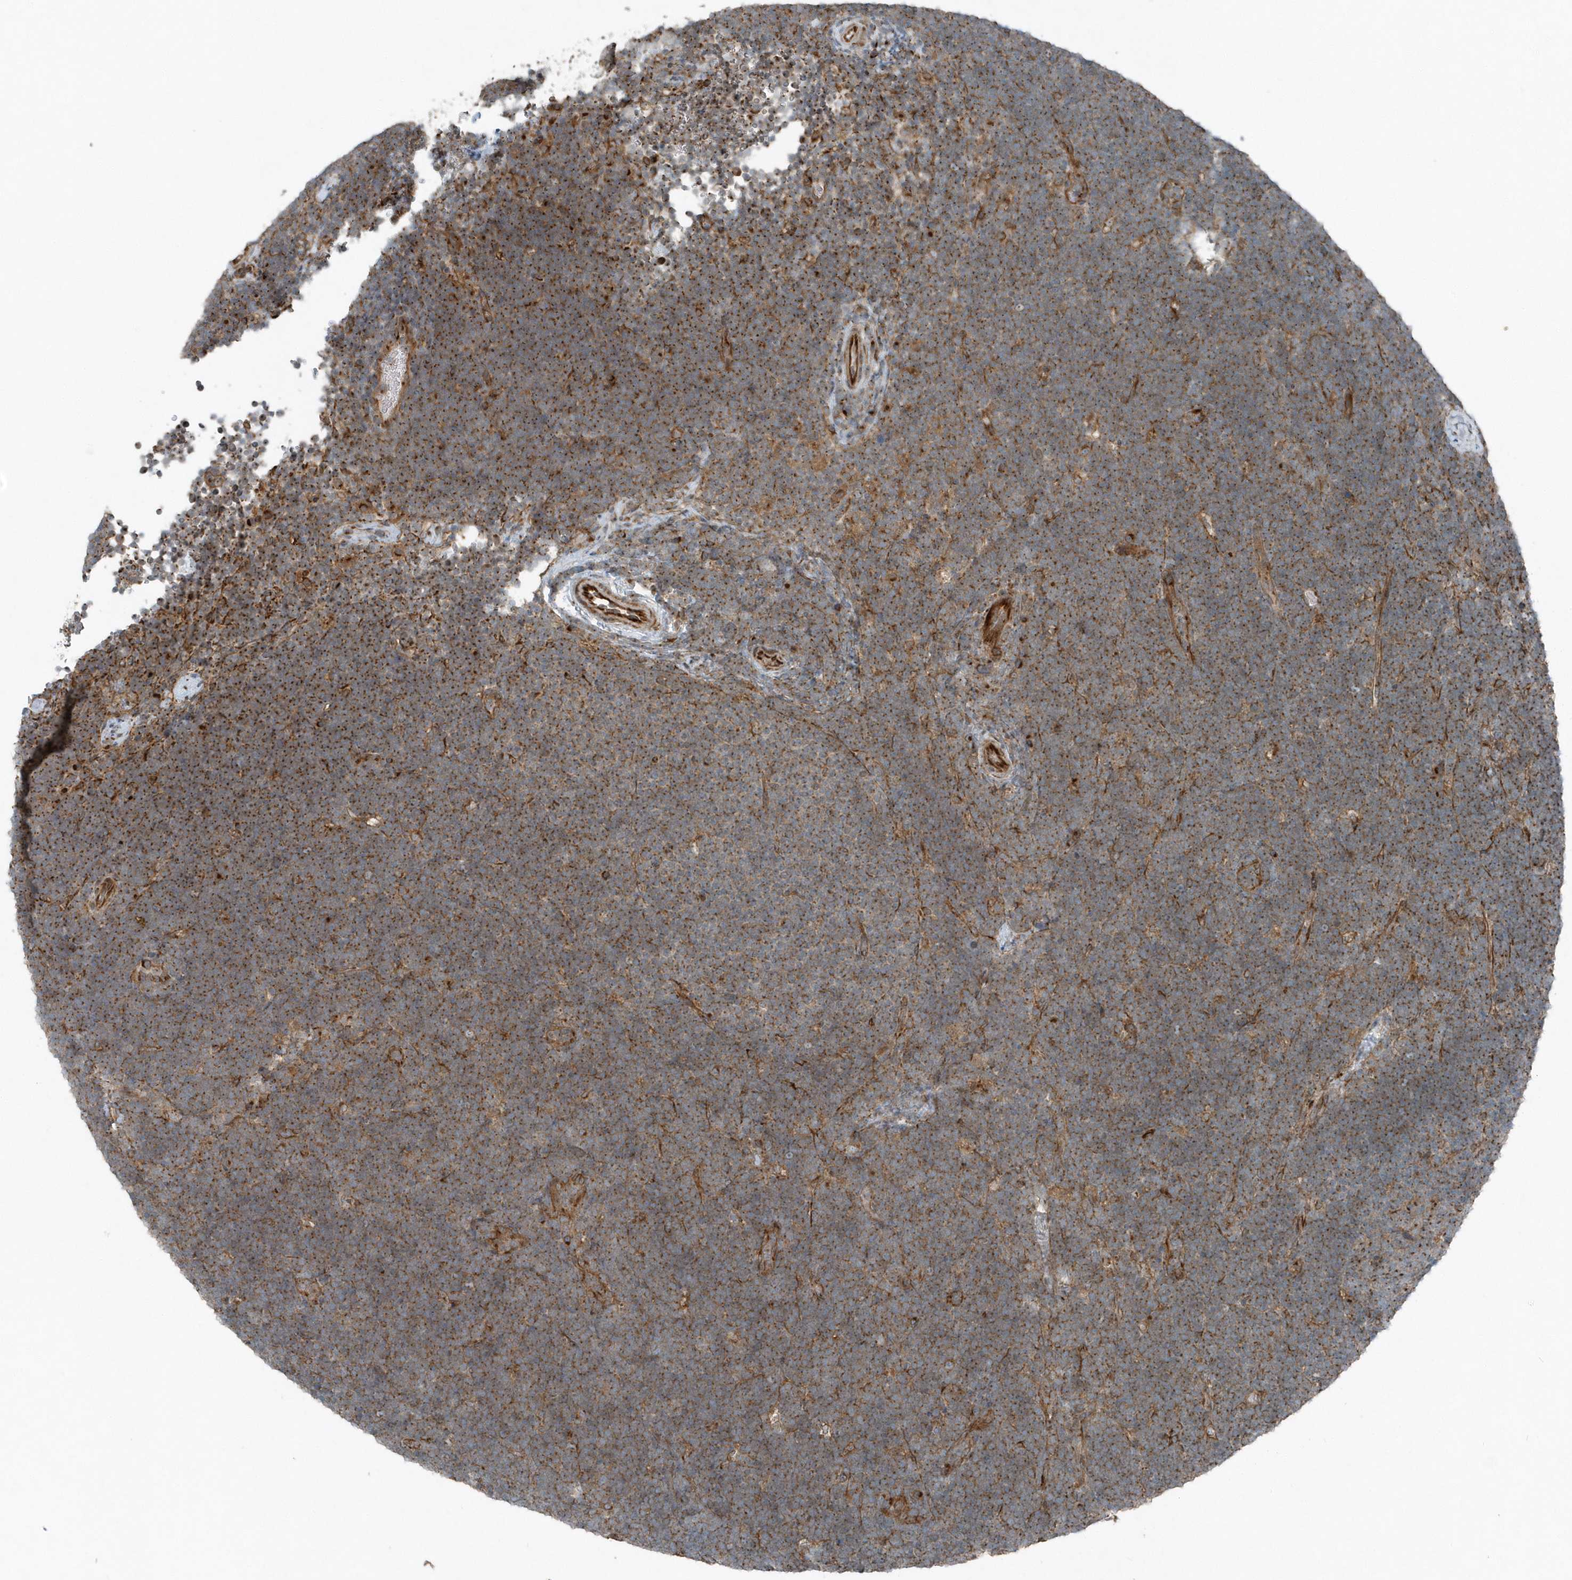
{"staining": {"intensity": "moderate", "quantity": ">75%", "location": "cytoplasmic/membranous"}, "tissue": "lymphoma", "cell_type": "Tumor cells", "image_type": "cancer", "snomed": [{"axis": "morphology", "description": "Malignant lymphoma, non-Hodgkin's type, High grade"}, {"axis": "topography", "description": "Lymph node"}], "caption": "A high-resolution image shows immunohistochemistry (IHC) staining of lymphoma, which displays moderate cytoplasmic/membranous staining in about >75% of tumor cells.", "gene": "GCC2", "patient": {"sex": "male", "age": 13}}